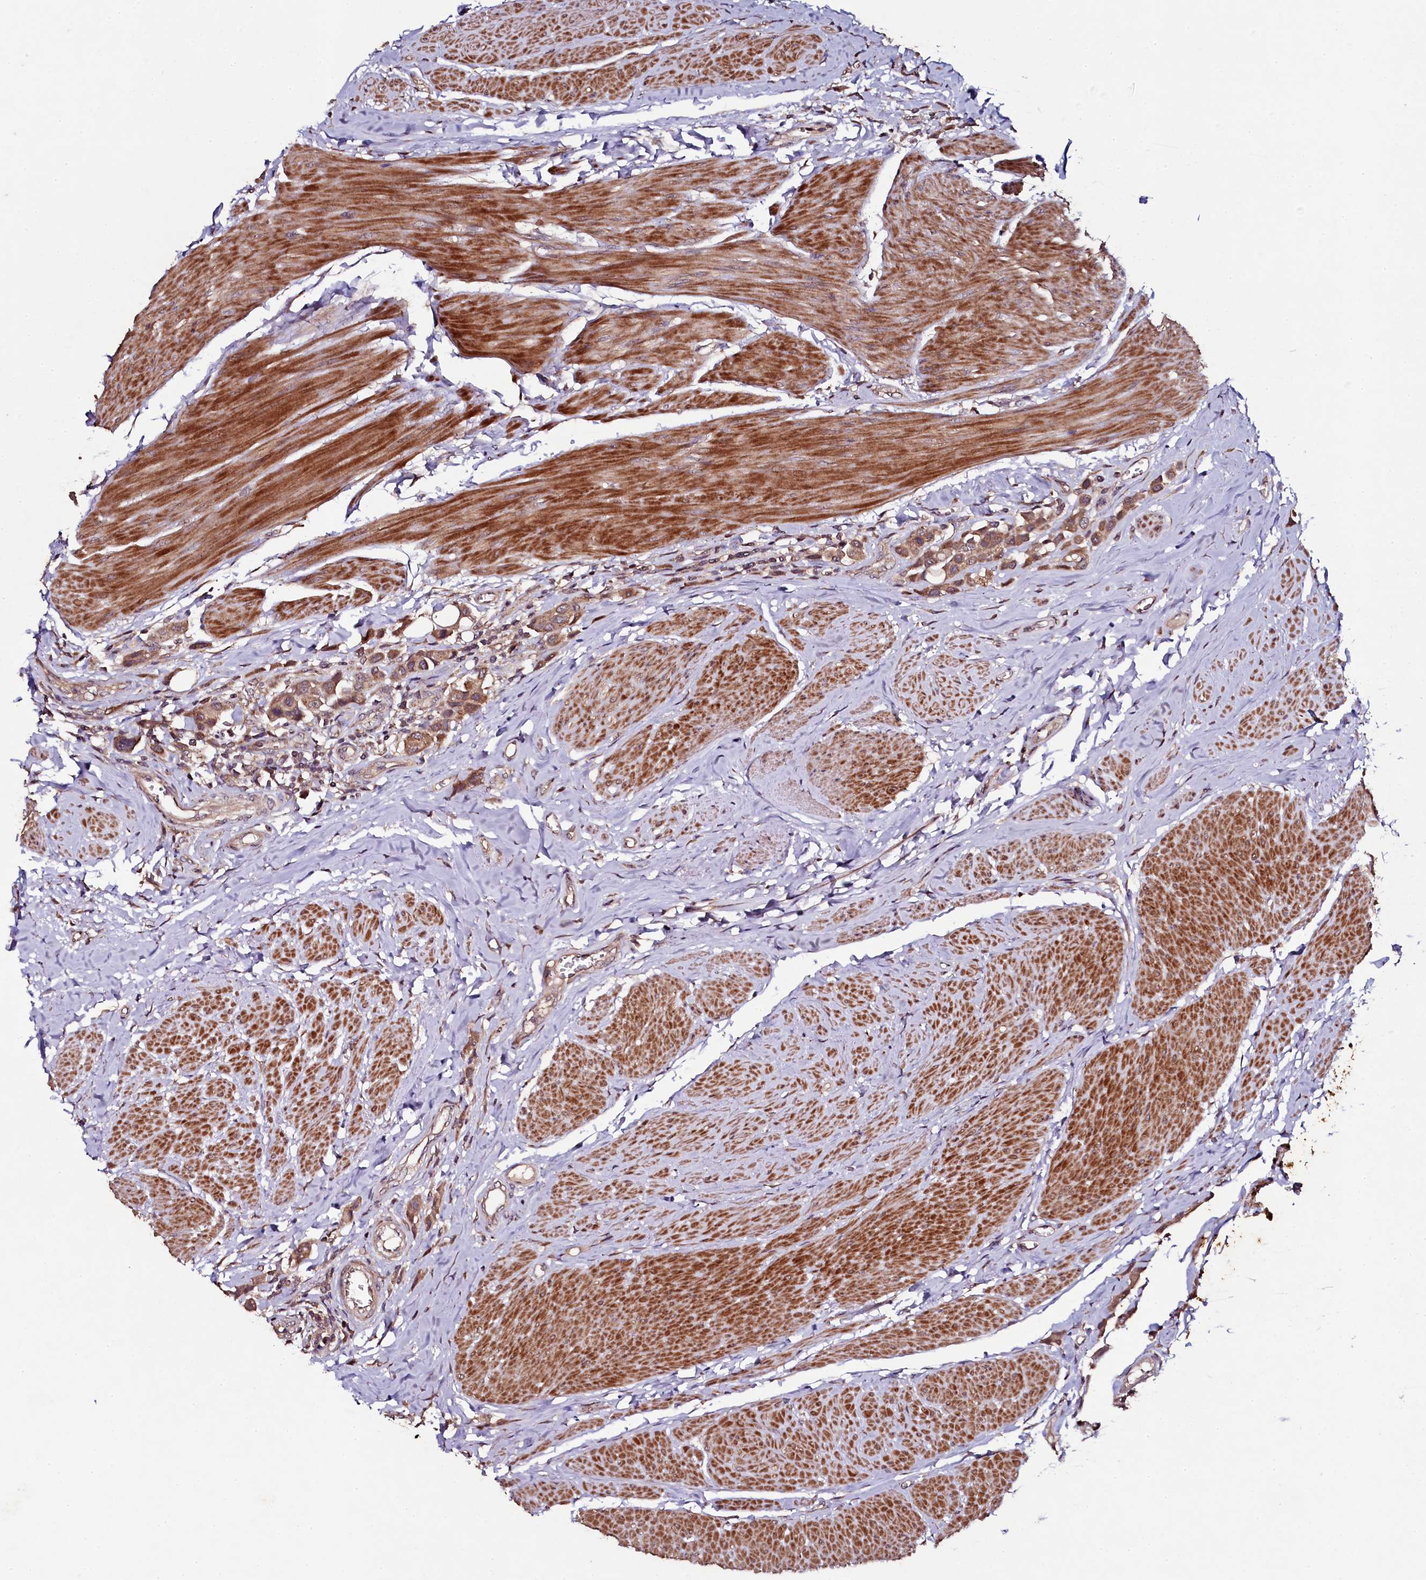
{"staining": {"intensity": "moderate", "quantity": ">75%", "location": "cytoplasmic/membranous"}, "tissue": "urothelial cancer", "cell_type": "Tumor cells", "image_type": "cancer", "snomed": [{"axis": "morphology", "description": "Urothelial carcinoma, High grade"}, {"axis": "topography", "description": "Urinary bladder"}], "caption": "An IHC photomicrograph of neoplastic tissue is shown. Protein staining in brown labels moderate cytoplasmic/membranous positivity in urothelial cancer within tumor cells.", "gene": "SEC24C", "patient": {"sex": "male", "age": 50}}